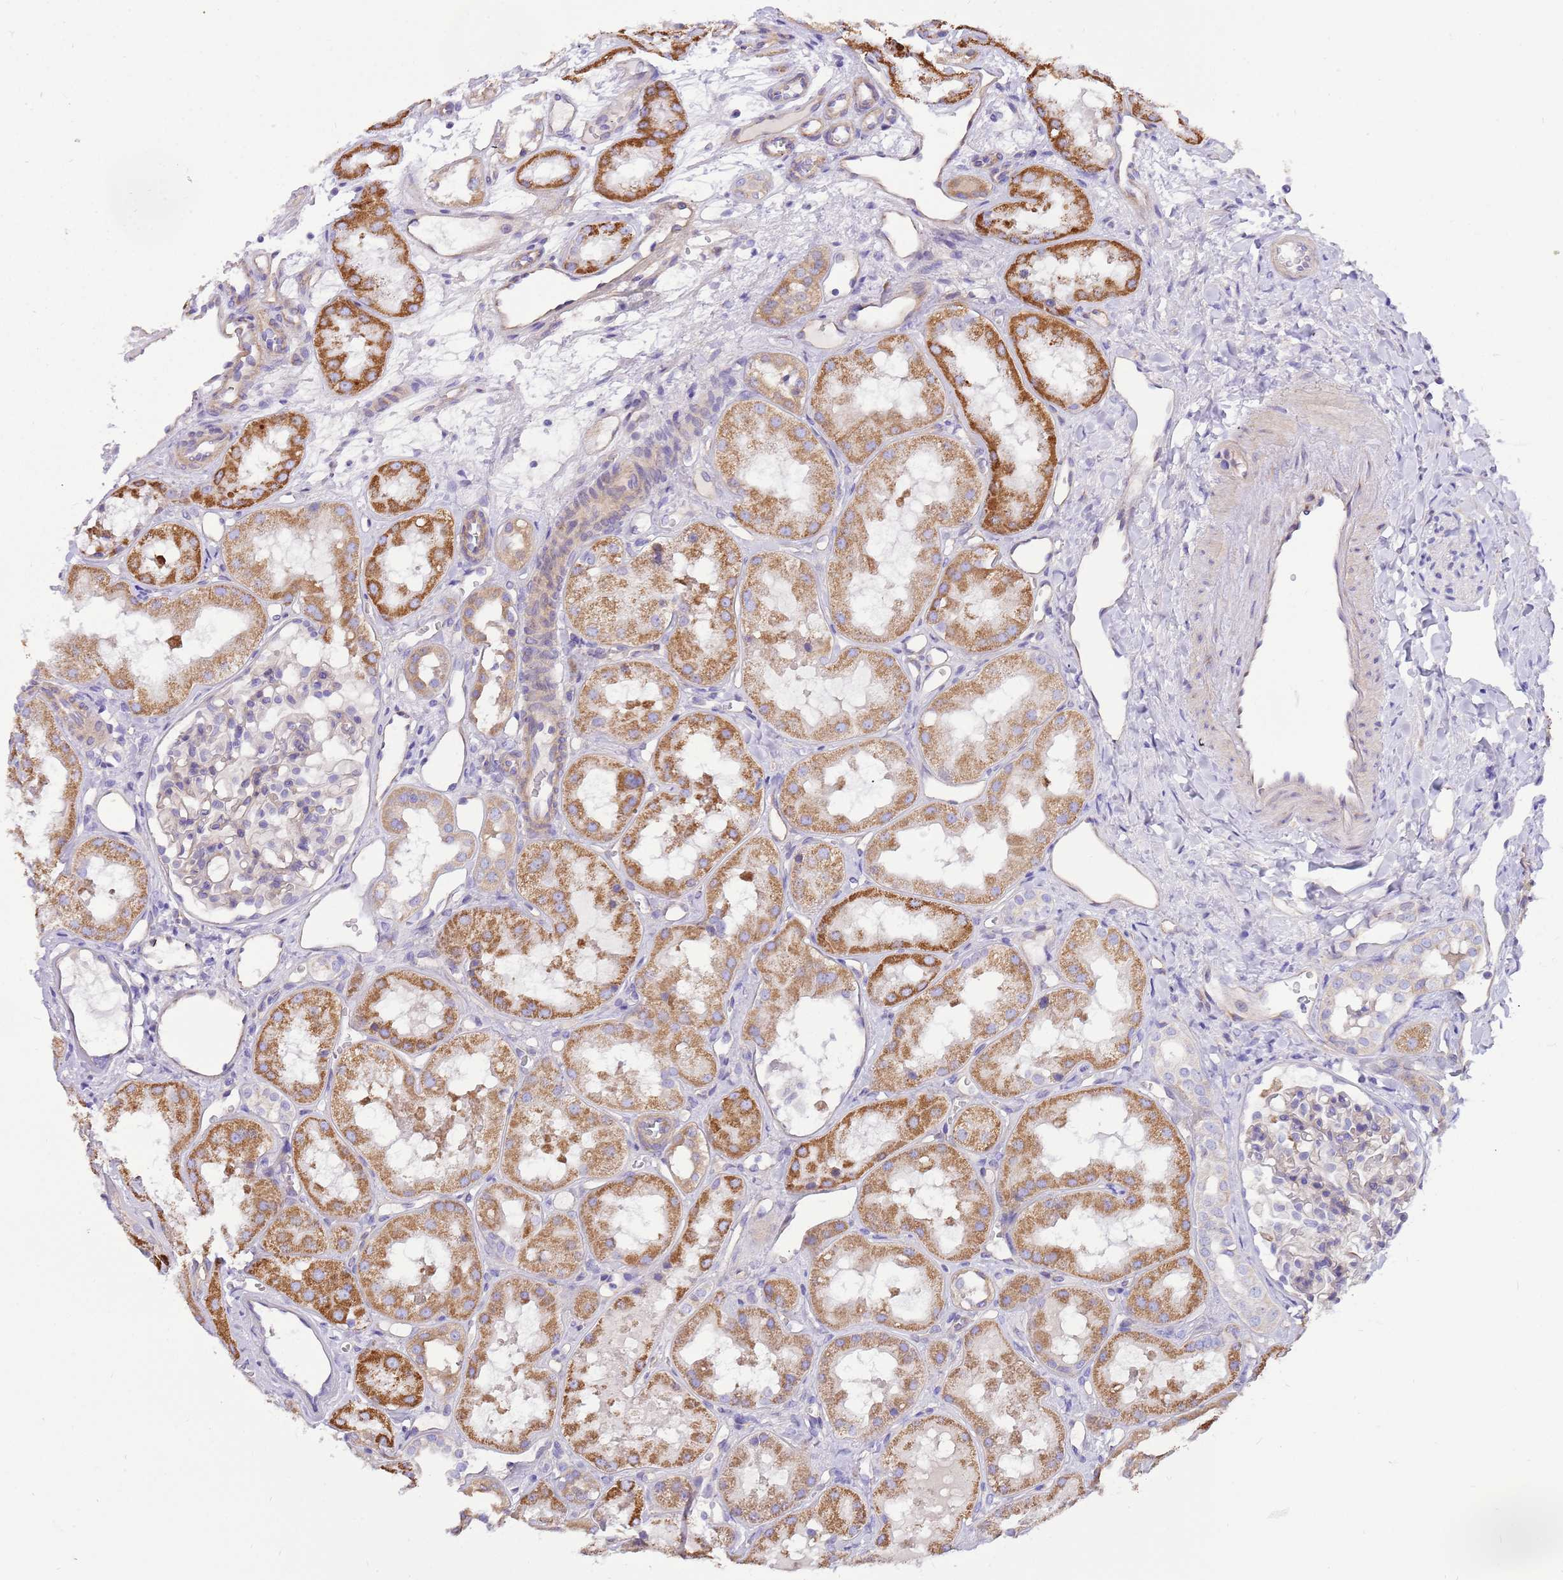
{"staining": {"intensity": "weak", "quantity": "<25%", "location": "cytoplasmic/membranous"}, "tissue": "kidney", "cell_type": "Cells in glomeruli", "image_type": "normal", "snomed": [{"axis": "morphology", "description": "Normal tissue, NOS"}, {"axis": "topography", "description": "Kidney"}], "caption": "An image of kidney stained for a protein reveals no brown staining in cells in glomeruli. (DAB immunohistochemistry (IHC) visualized using brightfield microscopy, high magnification).", "gene": "SERINC3", "patient": {"sex": "male", "age": 16}}